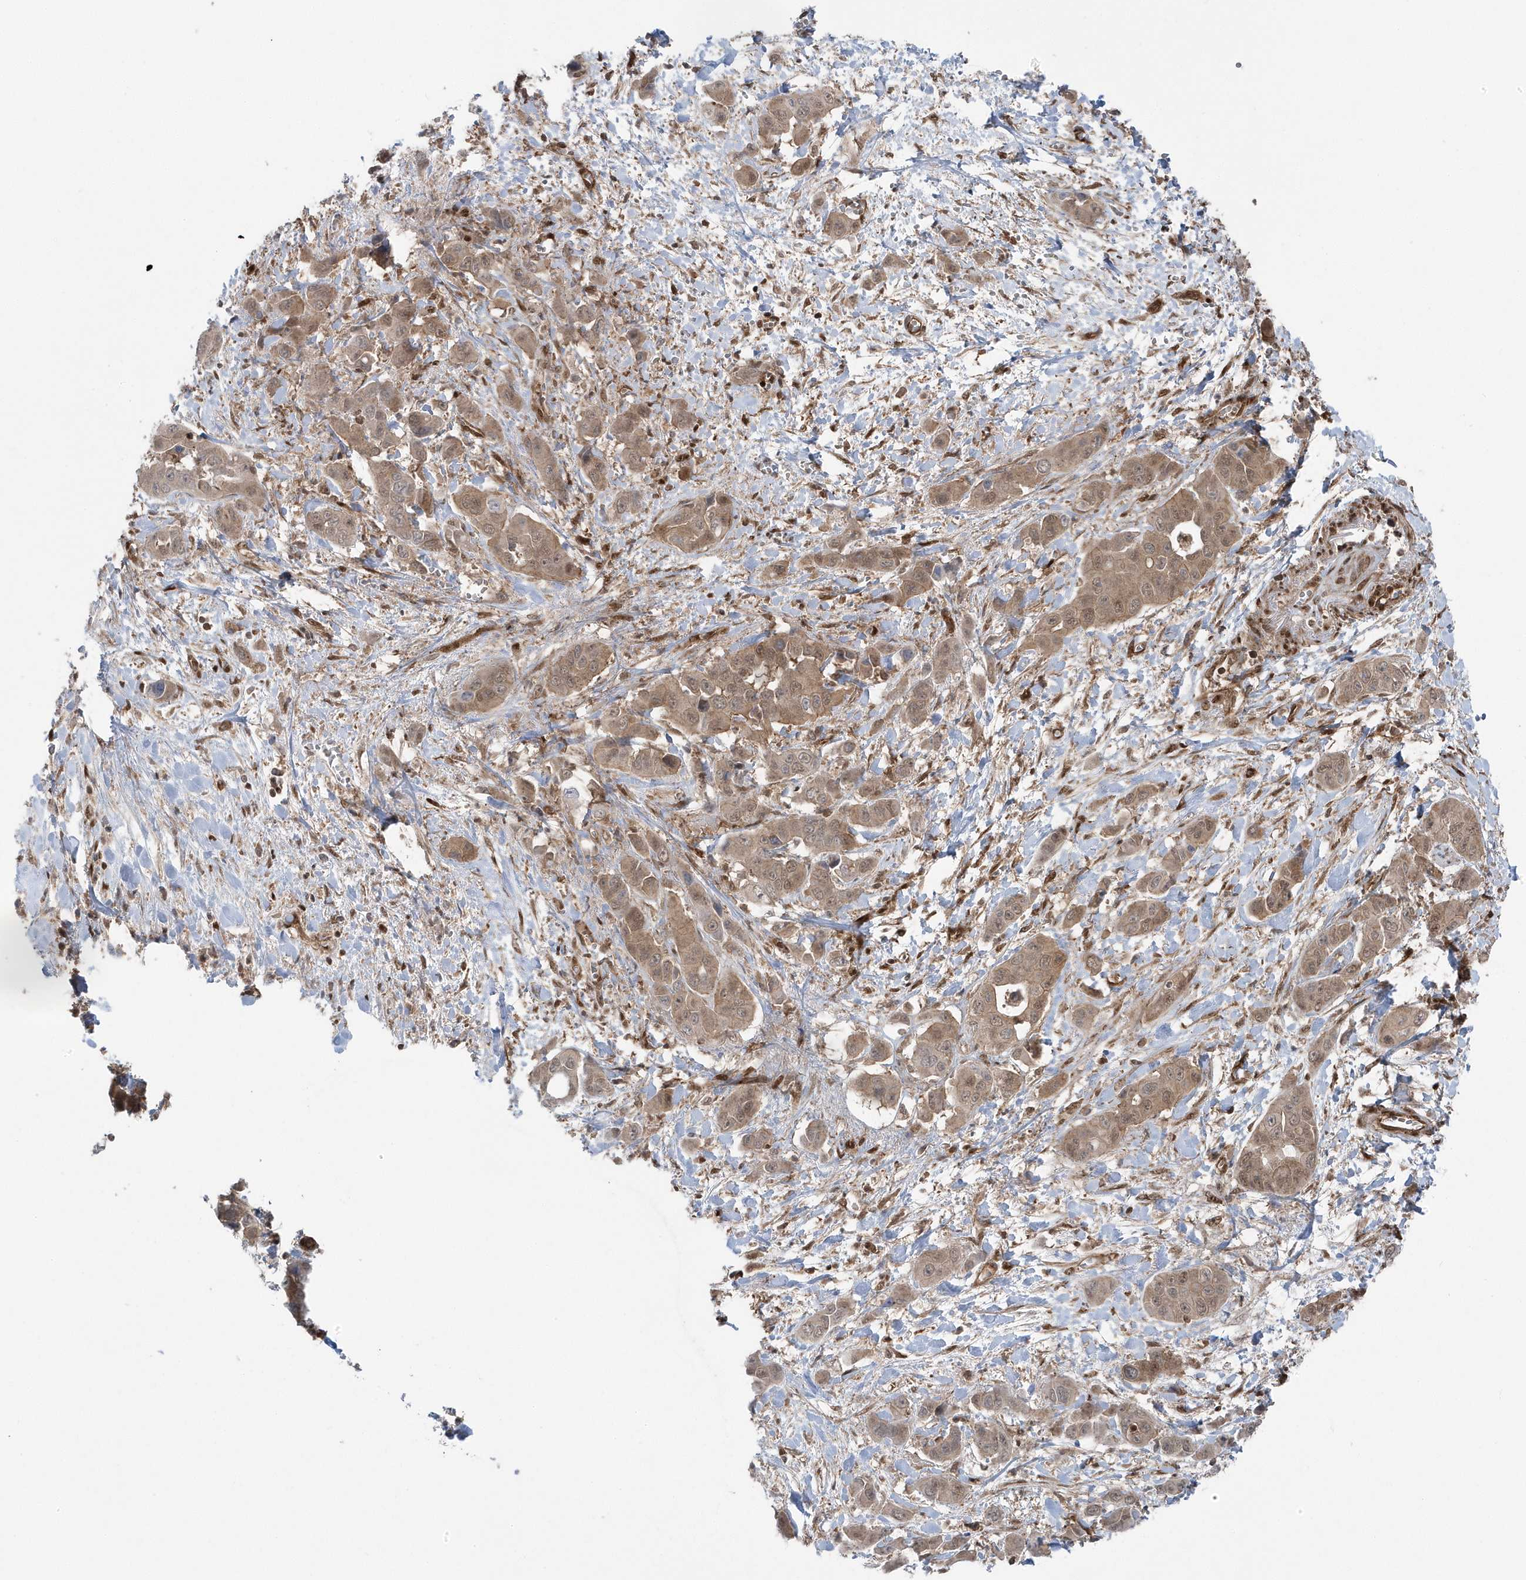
{"staining": {"intensity": "weak", "quantity": ">75%", "location": "cytoplasmic/membranous,nuclear"}, "tissue": "liver cancer", "cell_type": "Tumor cells", "image_type": "cancer", "snomed": [{"axis": "morphology", "description": "Cholangiocarcinoma"}, {"axis": "topography", "description": "Liver"}], "caption": "A micrograph showing weak cytoplasmic/membranous and nuclear positivity in approximately >75% of tumor cells in liver cancer (cholangiocarcinoma), as visualized by brown immunohistochemical staining.", "gene": "MAPK1IP1L", "patient": {"sex": "female", "age": 52}}